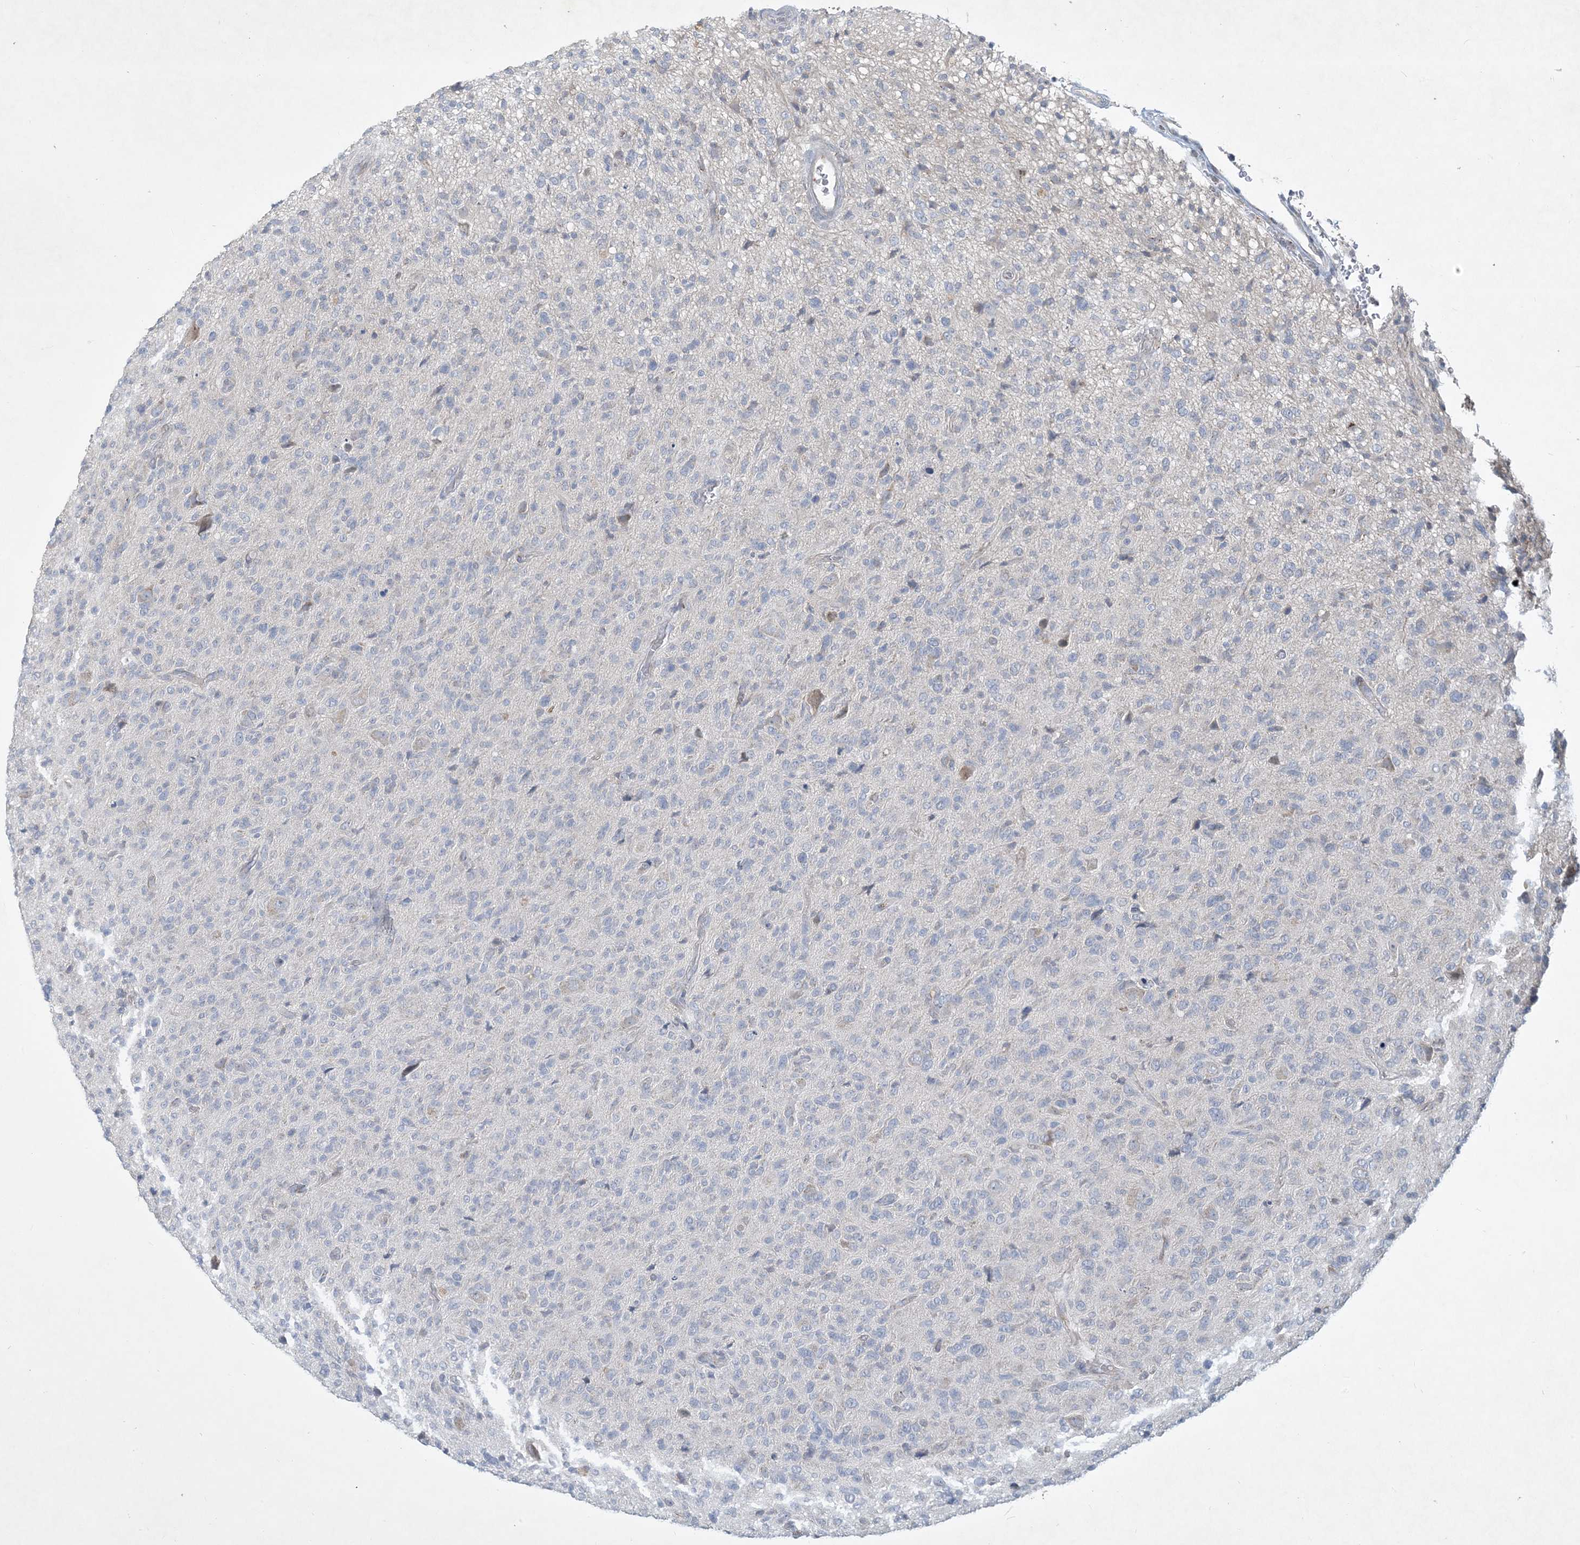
{"staining": {"intensity": "negative", "quantity": "none", "location": "none"}, "tissue": "glioma", "cell_type": "Tumor cells", "image_type": "cancer", "snomed": [{"axis": "morphology", "description": "Glioma, malignant, High grade"}, {"axis": "topography", "description": "Brain"}], "caption": "Tumor cells show no significant protein expression in malignant glioma (high-grade).", "gene": "CCDC14", "patient": {"sex": "female", "age": 57}}